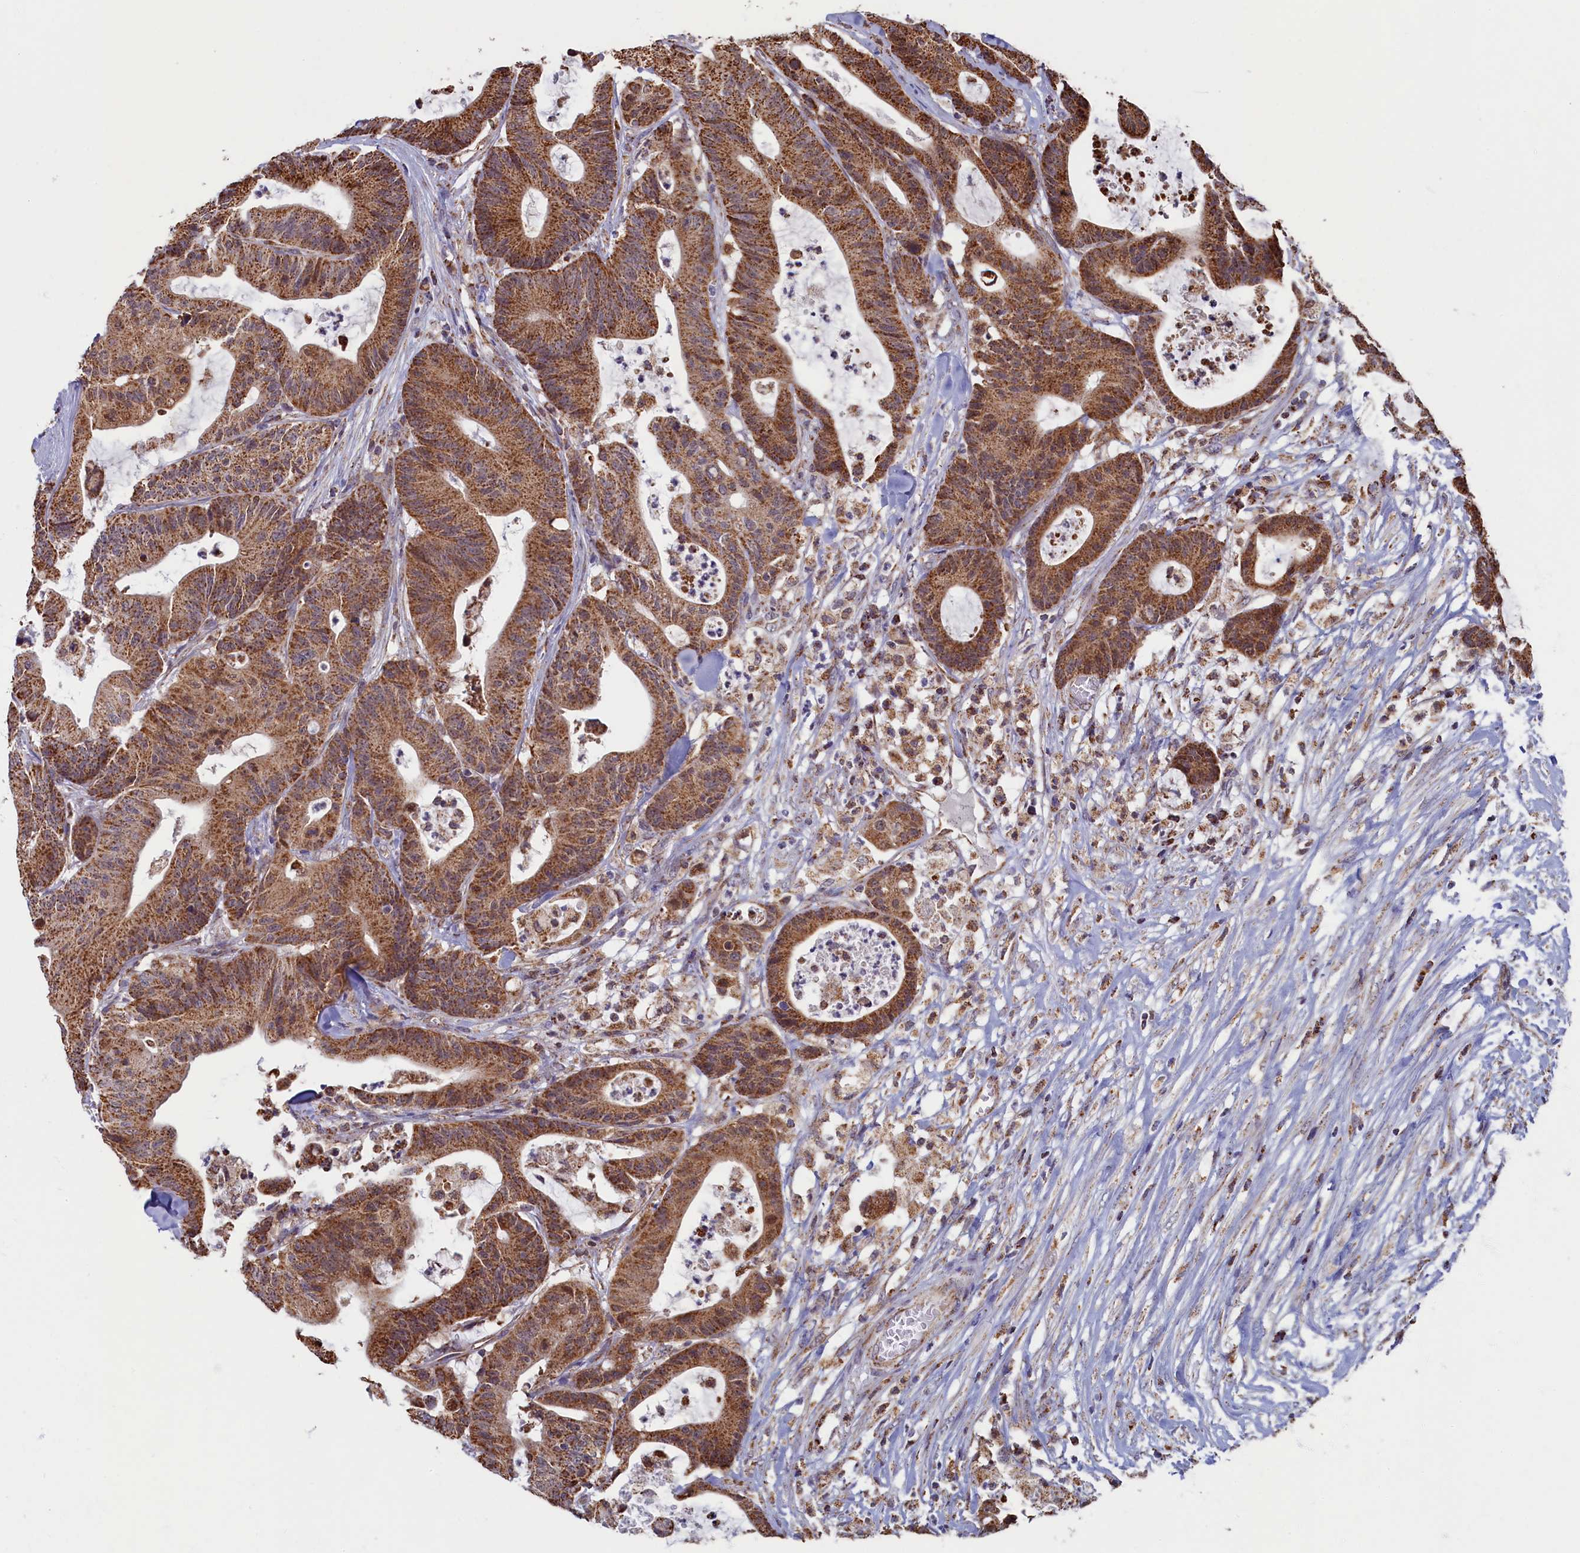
{"staining": {"intensity": "strong", "quantity": ">75%", "location": "cytoplasmic/membranous"}, "tissue": "colorectal cancer", "cell_type": "Tumor cells", "image_type": "cancer", "snomed": [{"axis": "morphology", "description": "Adenocarcinoma, NOS"}, {"axis": "topography", "description": "Colon"}], "caption": "DAB (3,3'-diaminobenzidine) immunohistochemical staining of adenocarcinoma (colorectal) shows strong cytoplasmic/membranous protein staining in about >75% of tumor cells. The staining was performed using DAB, with brown indicating positive protein expression. Nuclei are stained blue with hematoxylin.", "gene": "SPR", "patient": {"sex": "female", "age": 84}}